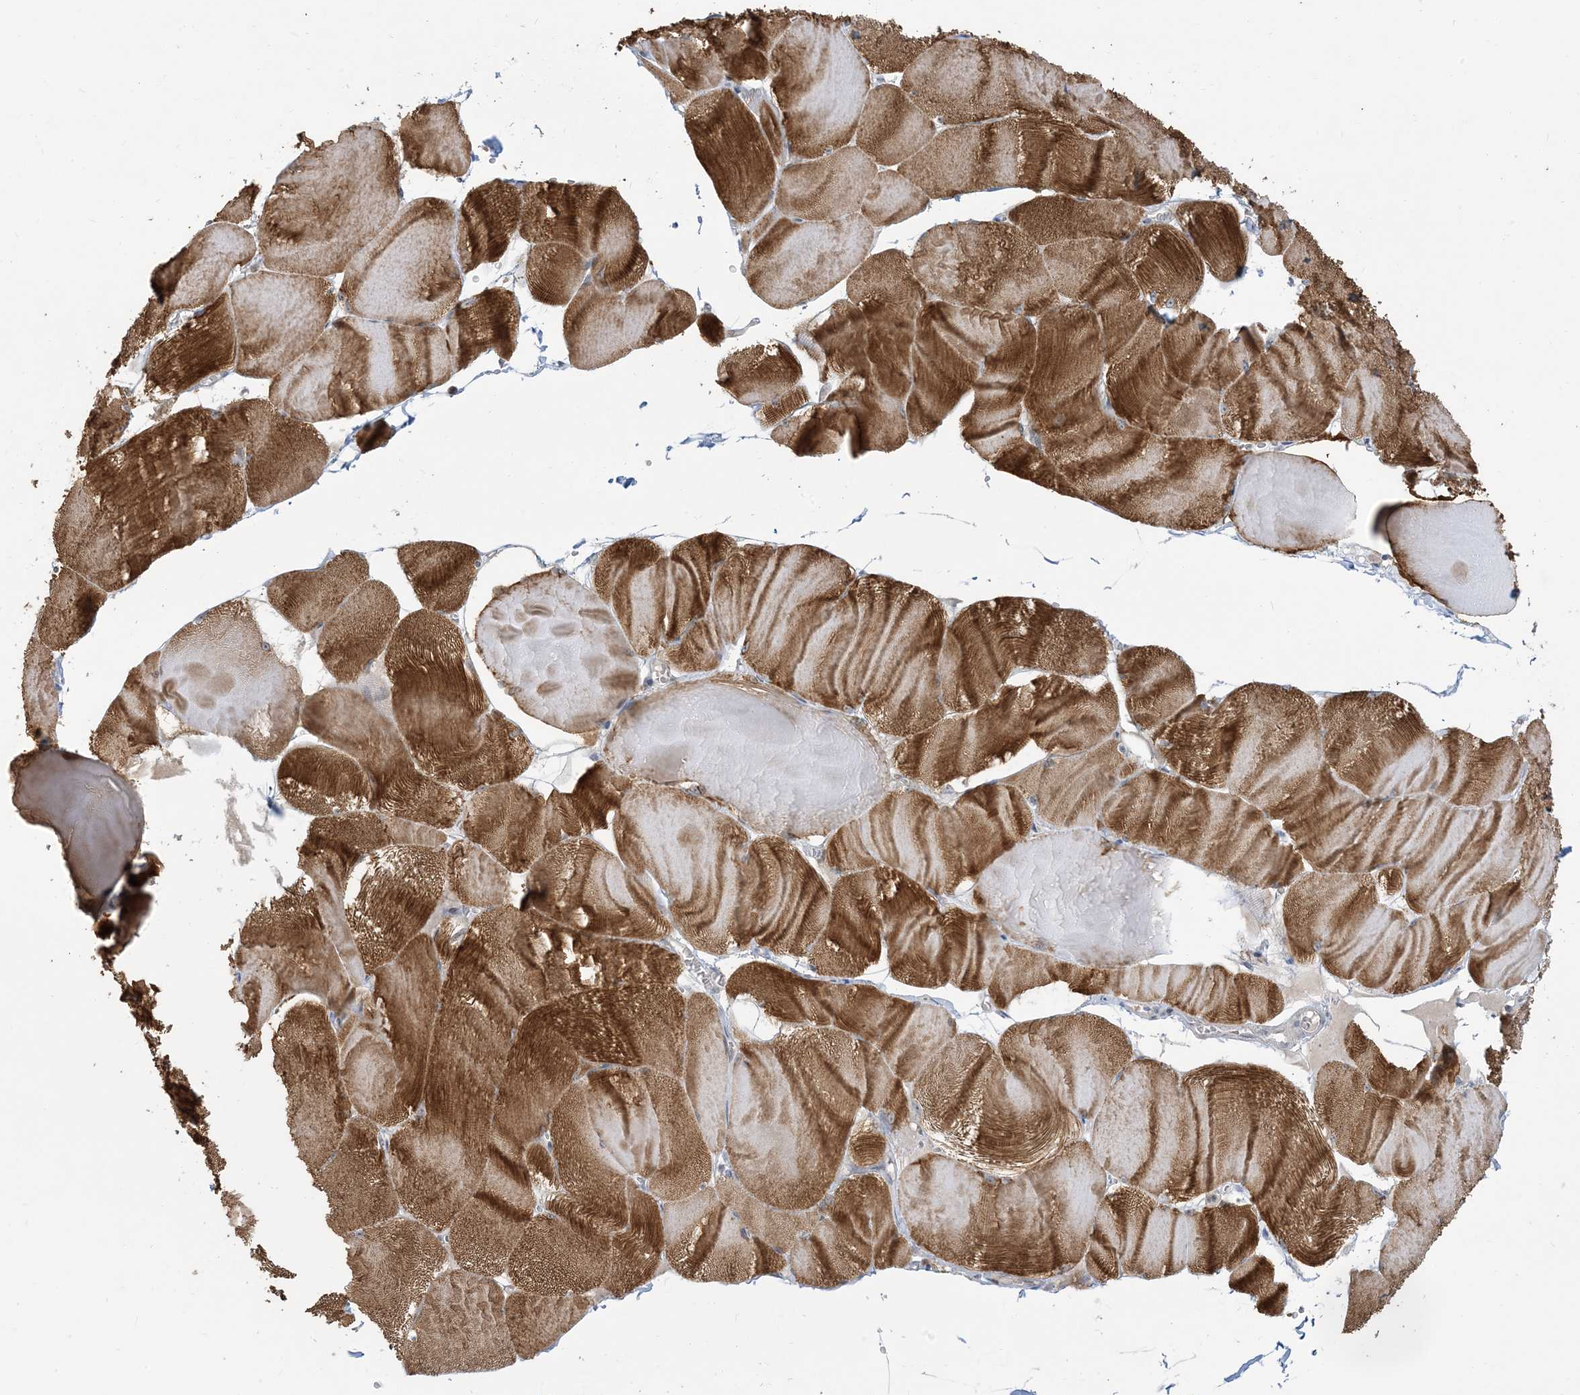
{"staining": {"intensity": "strong", "quantity": "25%-75%", "location": "cytoplasmic/membranous"}, "tissue": "skeletal muscle", "cell_type": "Myocytes", "image_type": "normal", "snomed": [{"axis": "morphology", "description": "Normal tissue, NOS"}, {"axis": "morphology", "description": "Basal cell carcinoma"}, {"axis": "topography", "description": "Skeletal muscle"}], "caption": "Immunohistochemistry (DAB (3,3'-diaminobenzidine)) staining of benign human skeletal muscle shows strong cytoplasmic/membranous protein expression in about 25%-75% of myocytes.", "gene": "PRRT3", "patient": {"sex": "female", "age": 64}}